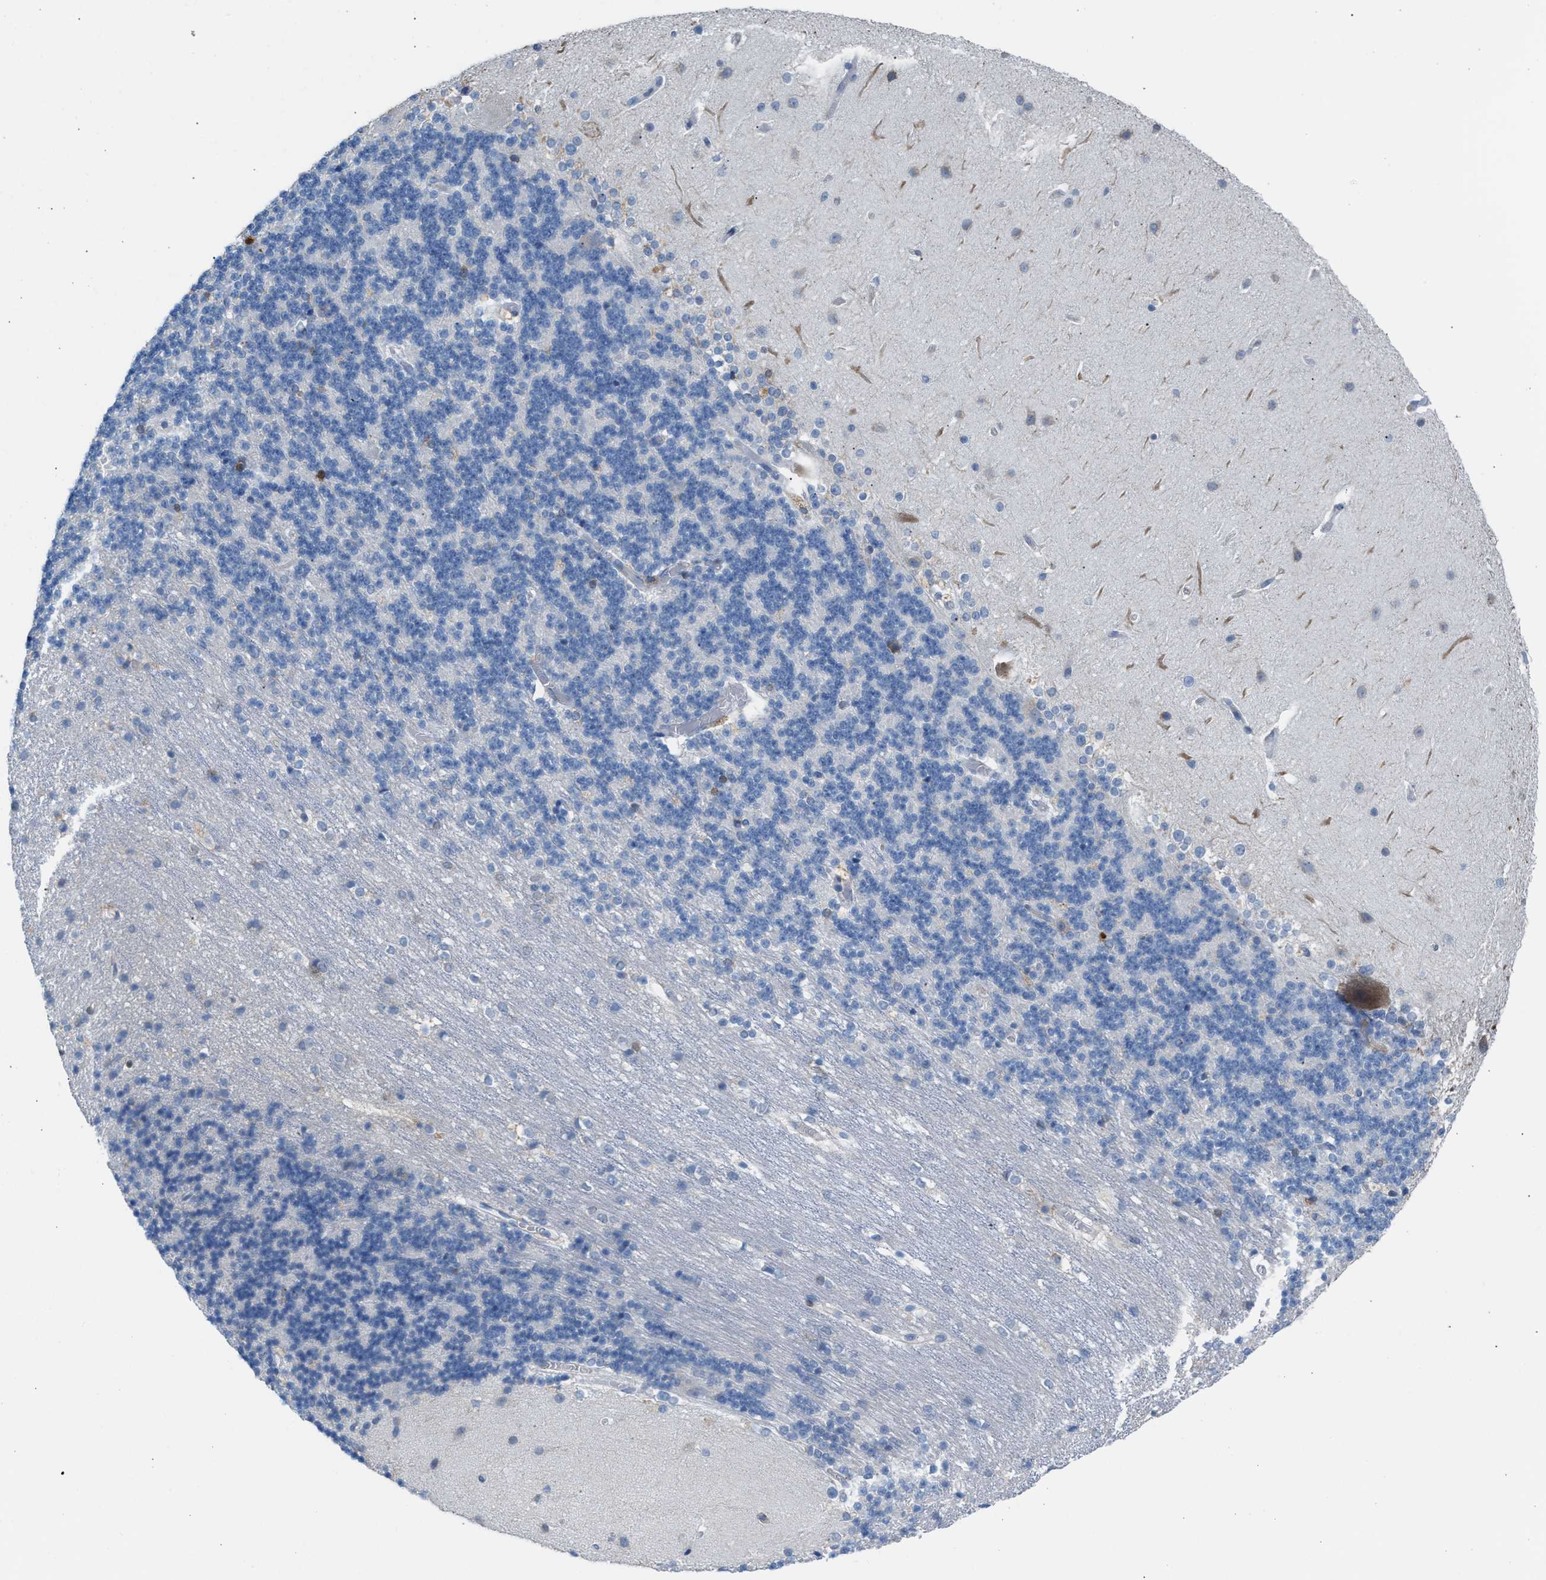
{"staining": {"intensity": "negative", "quantity": "none", "location": "none"}, "tissue": "cerebellum", "cell_type": "Cells in granular layer", "image_type": "normal", "snomed": [{"axis": "morphology", "description": "Normal tissue, NOS"}, {"axis": "topography", "description": "Cerebellum"}], "caption": "DAB immunohistochemical staining of normal cerebellum reveals no significant positivity in cells in granular layer.", "gene": "CA3", "patient": {"sex": "female", "age": 19}}